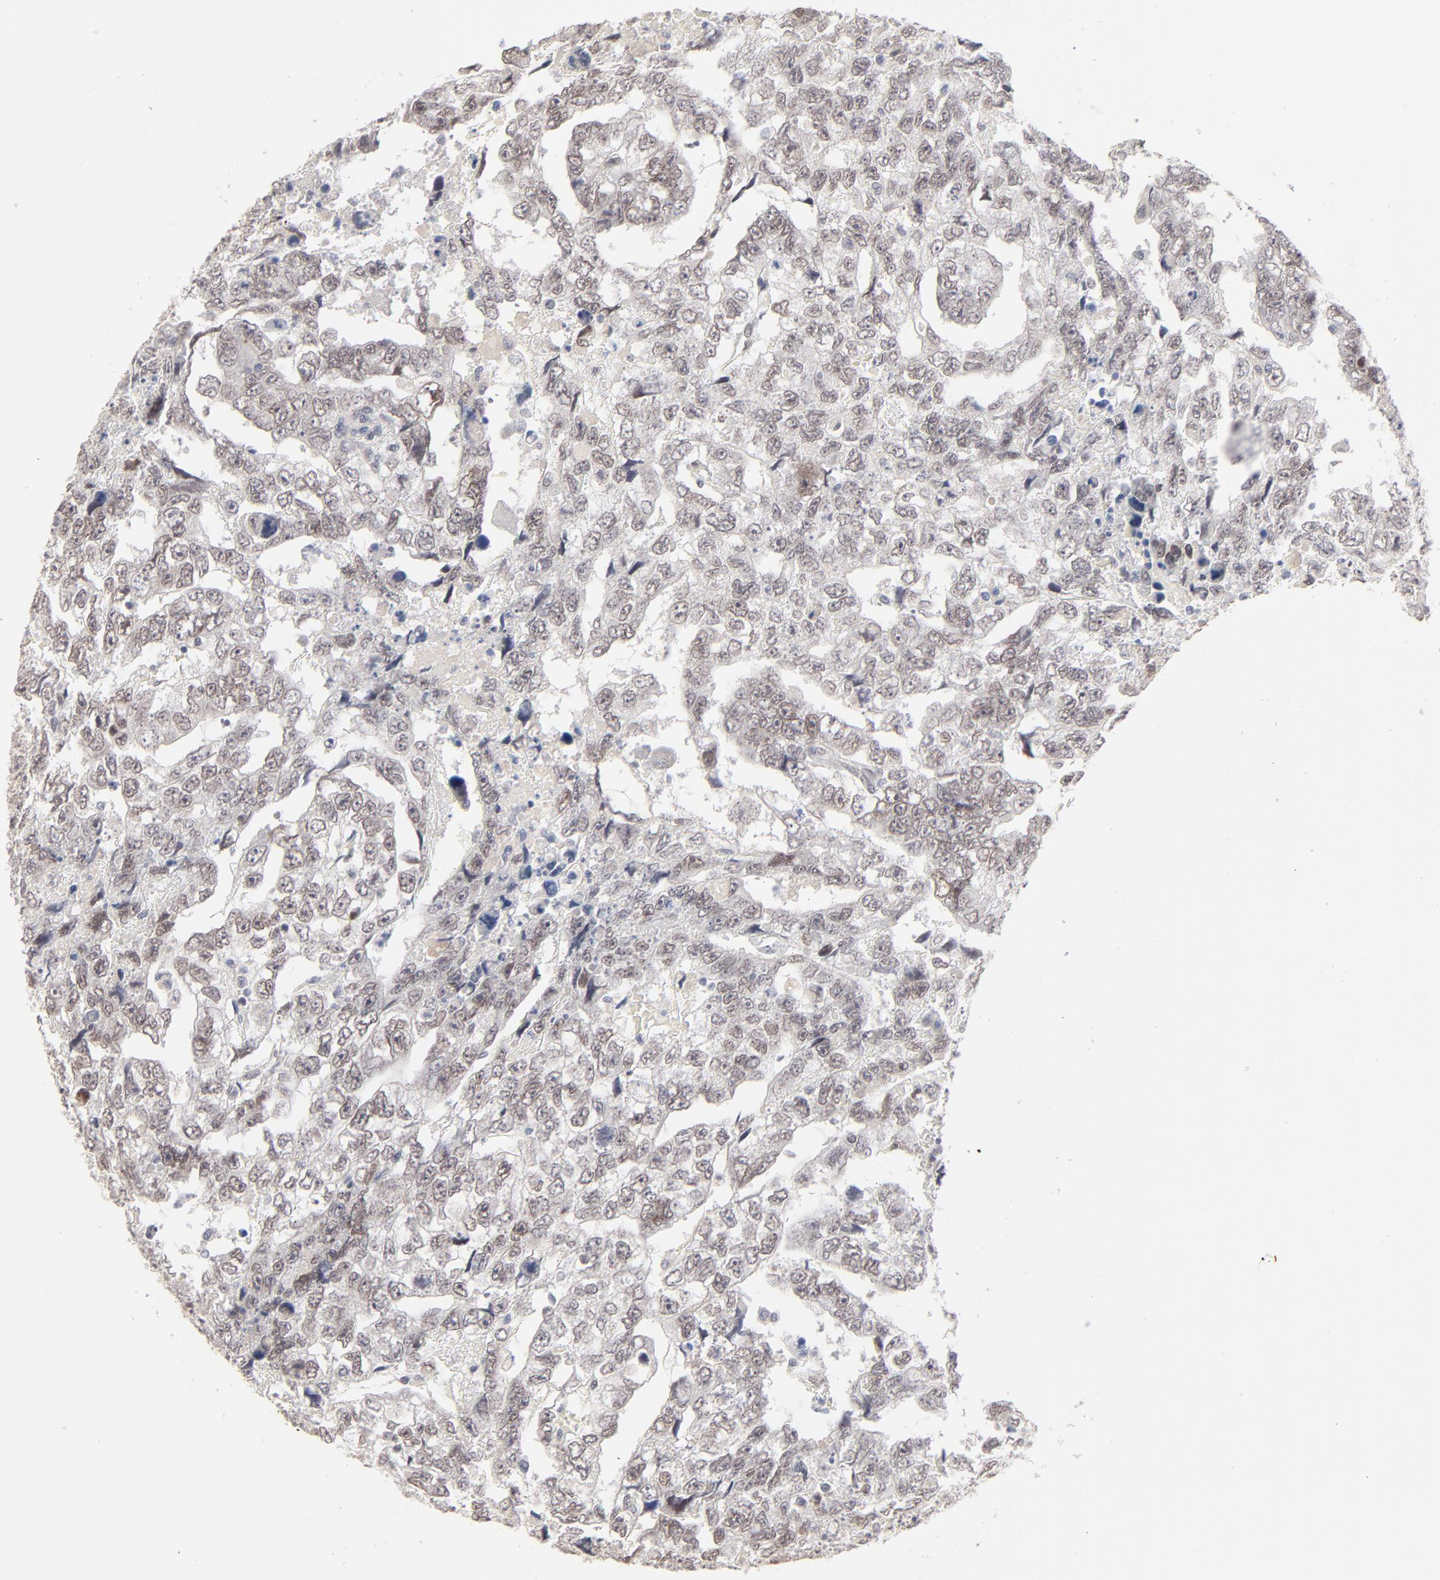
{"staining": {"intensity": "weak", "quantity": ">75%", "location": "nuclear"}, "tissue": "testis cancer", "cell_type": "Tumor cells", "image_type": "cancer", "snomed": [{"axis": "morphology", "description": "Carcinoma, Embryonal, NOS"}, {"axis": "topography", "description": "Testis"}], "caption": "Immunohistochemical staining of human testis cancer (embryonal carcinoma) demonstrates weak nuclear protein positivity in approximately >75% of tumor cells.", "gene": "MBIP", "patient": {"sex": "male", "age": 36}}